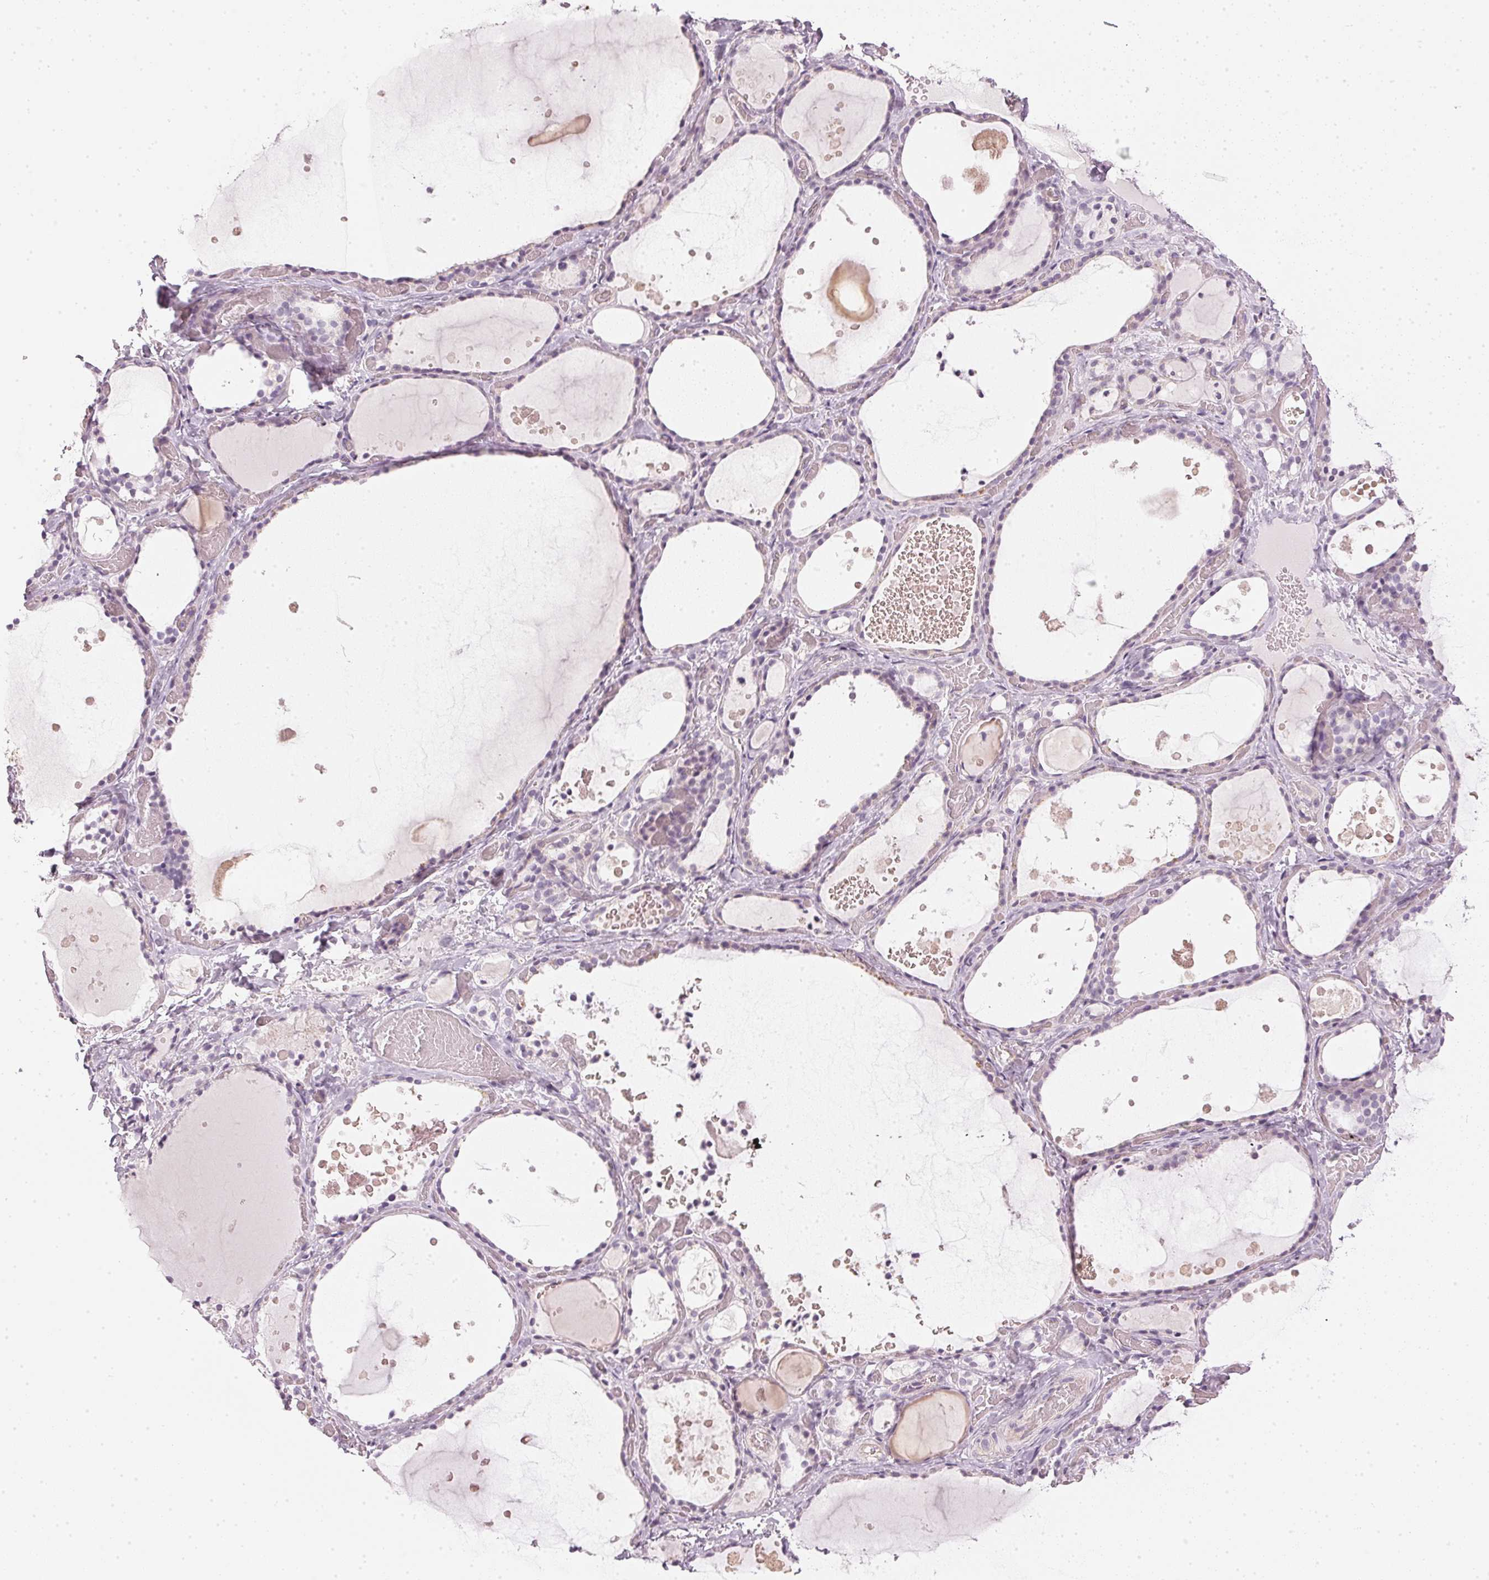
{"staining": {"intensity": "negative", "quantity": "none", "location": "none"}, "tissue": "thyroid gland", "cell_type": "Glandular cells", "image_type": "normal", "snomed": [{"axis": "morphology", "description": "Normal tissue, NOS"}, {"axis": "topography", "description": "Thyroid gland"}], "caption": "Glandular cells show no significant staining in benign thyroid gland.", "gene": "APLP1", "patient": {"sex": "female", "age": 56}}